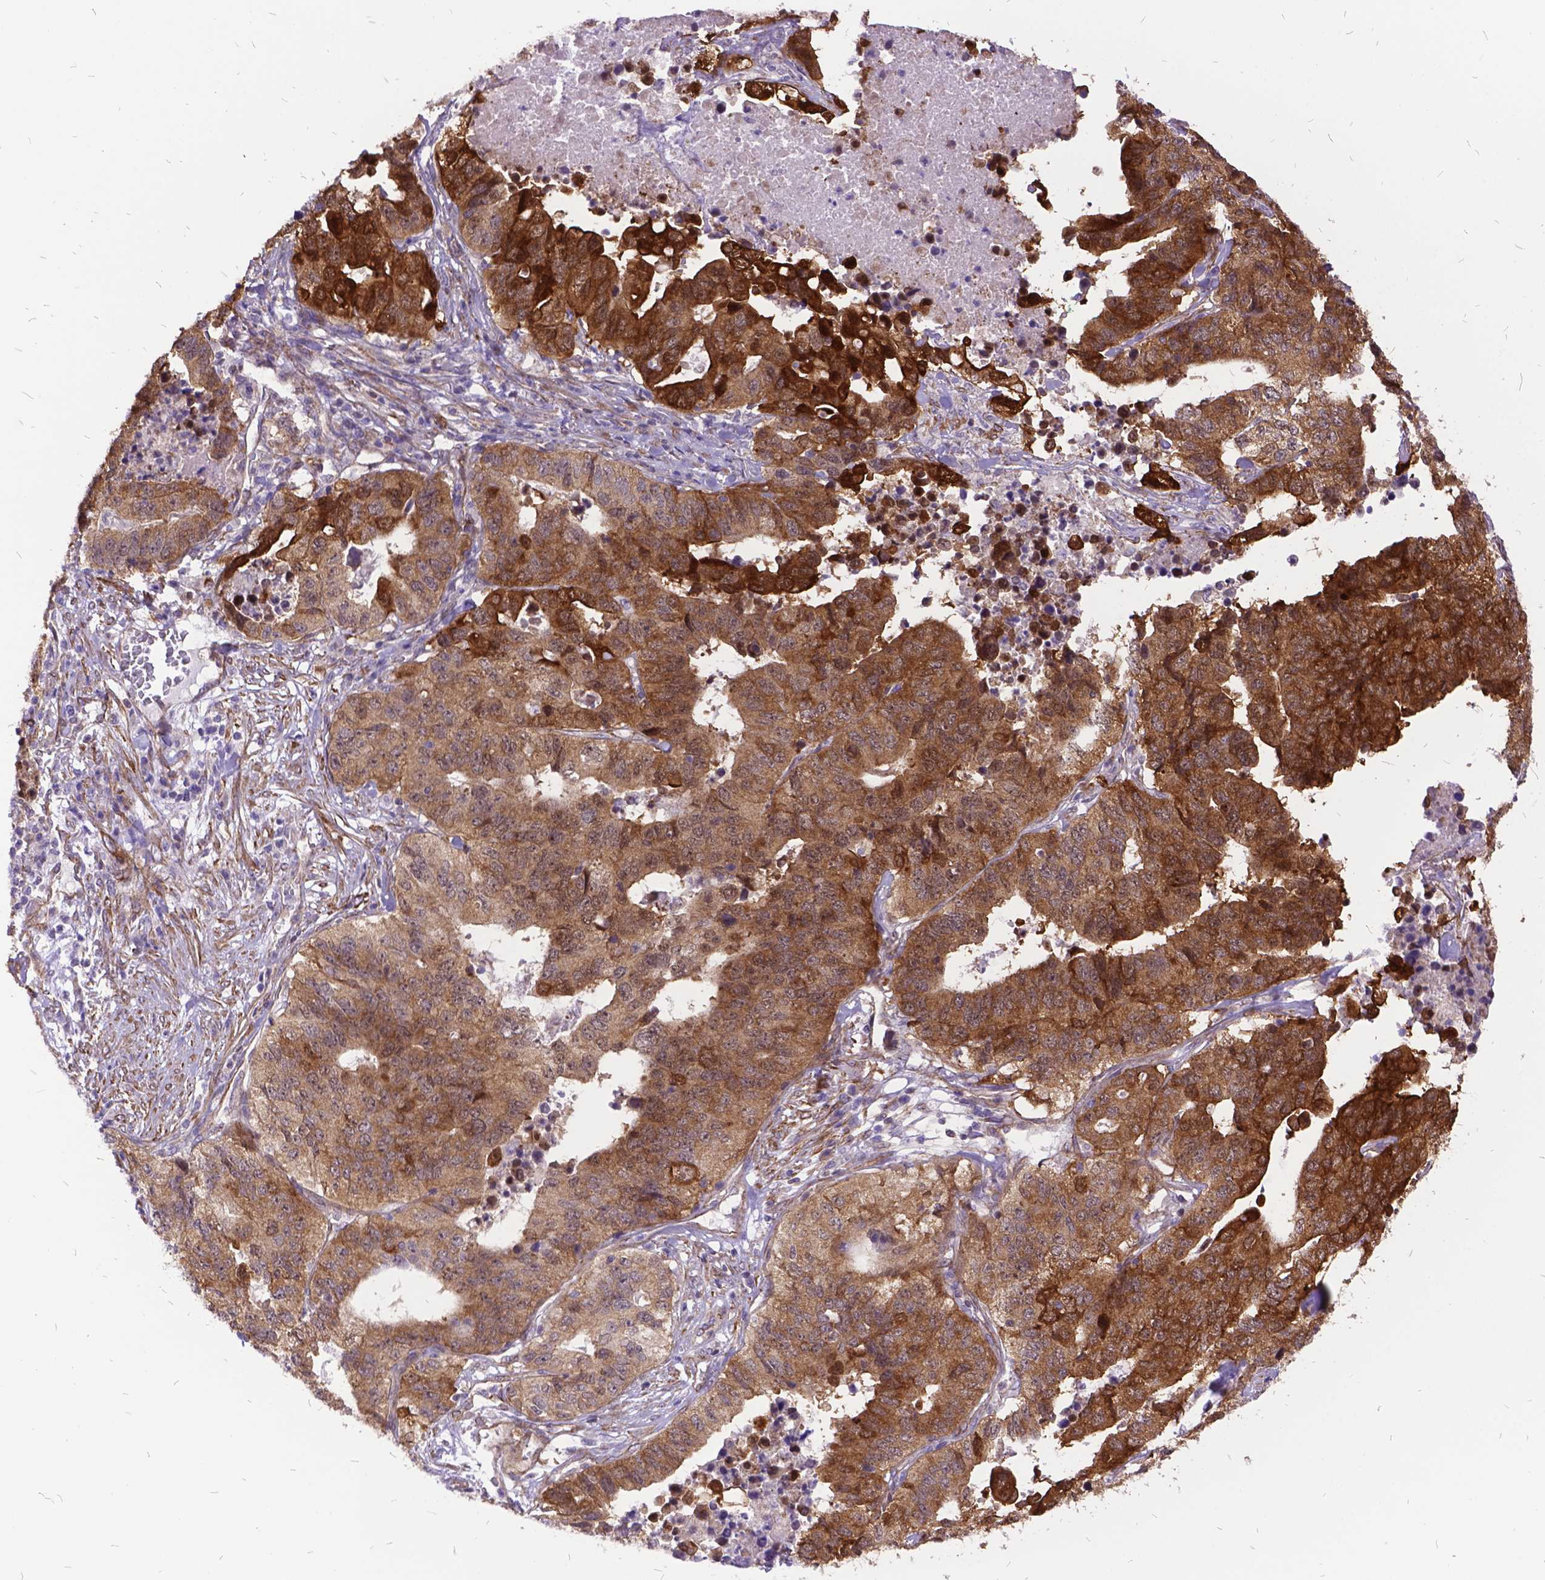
{"staining": {"intensity": "moderate", "quantity": ">75%", "location": "cytoplasmic/membranous"}, "tissue": "stomach cancer", "cell_type": "Tumor cells", "image_type": "cancer", "snomed": [{"axis": "morphology", "description": "Adenocarcinoma, NOS"}, {"axis": "topography", "description": "Stomach, upper"}], "caption": "Immunohistochemistry (IHC) of human stomach adenocarcinoma reveals medium levels of moderate cytoplasmic/membranous positivity in about >75% of tumor cells.", "gene": "GRB7", "patient": {"sex": "female", "age": 67}}